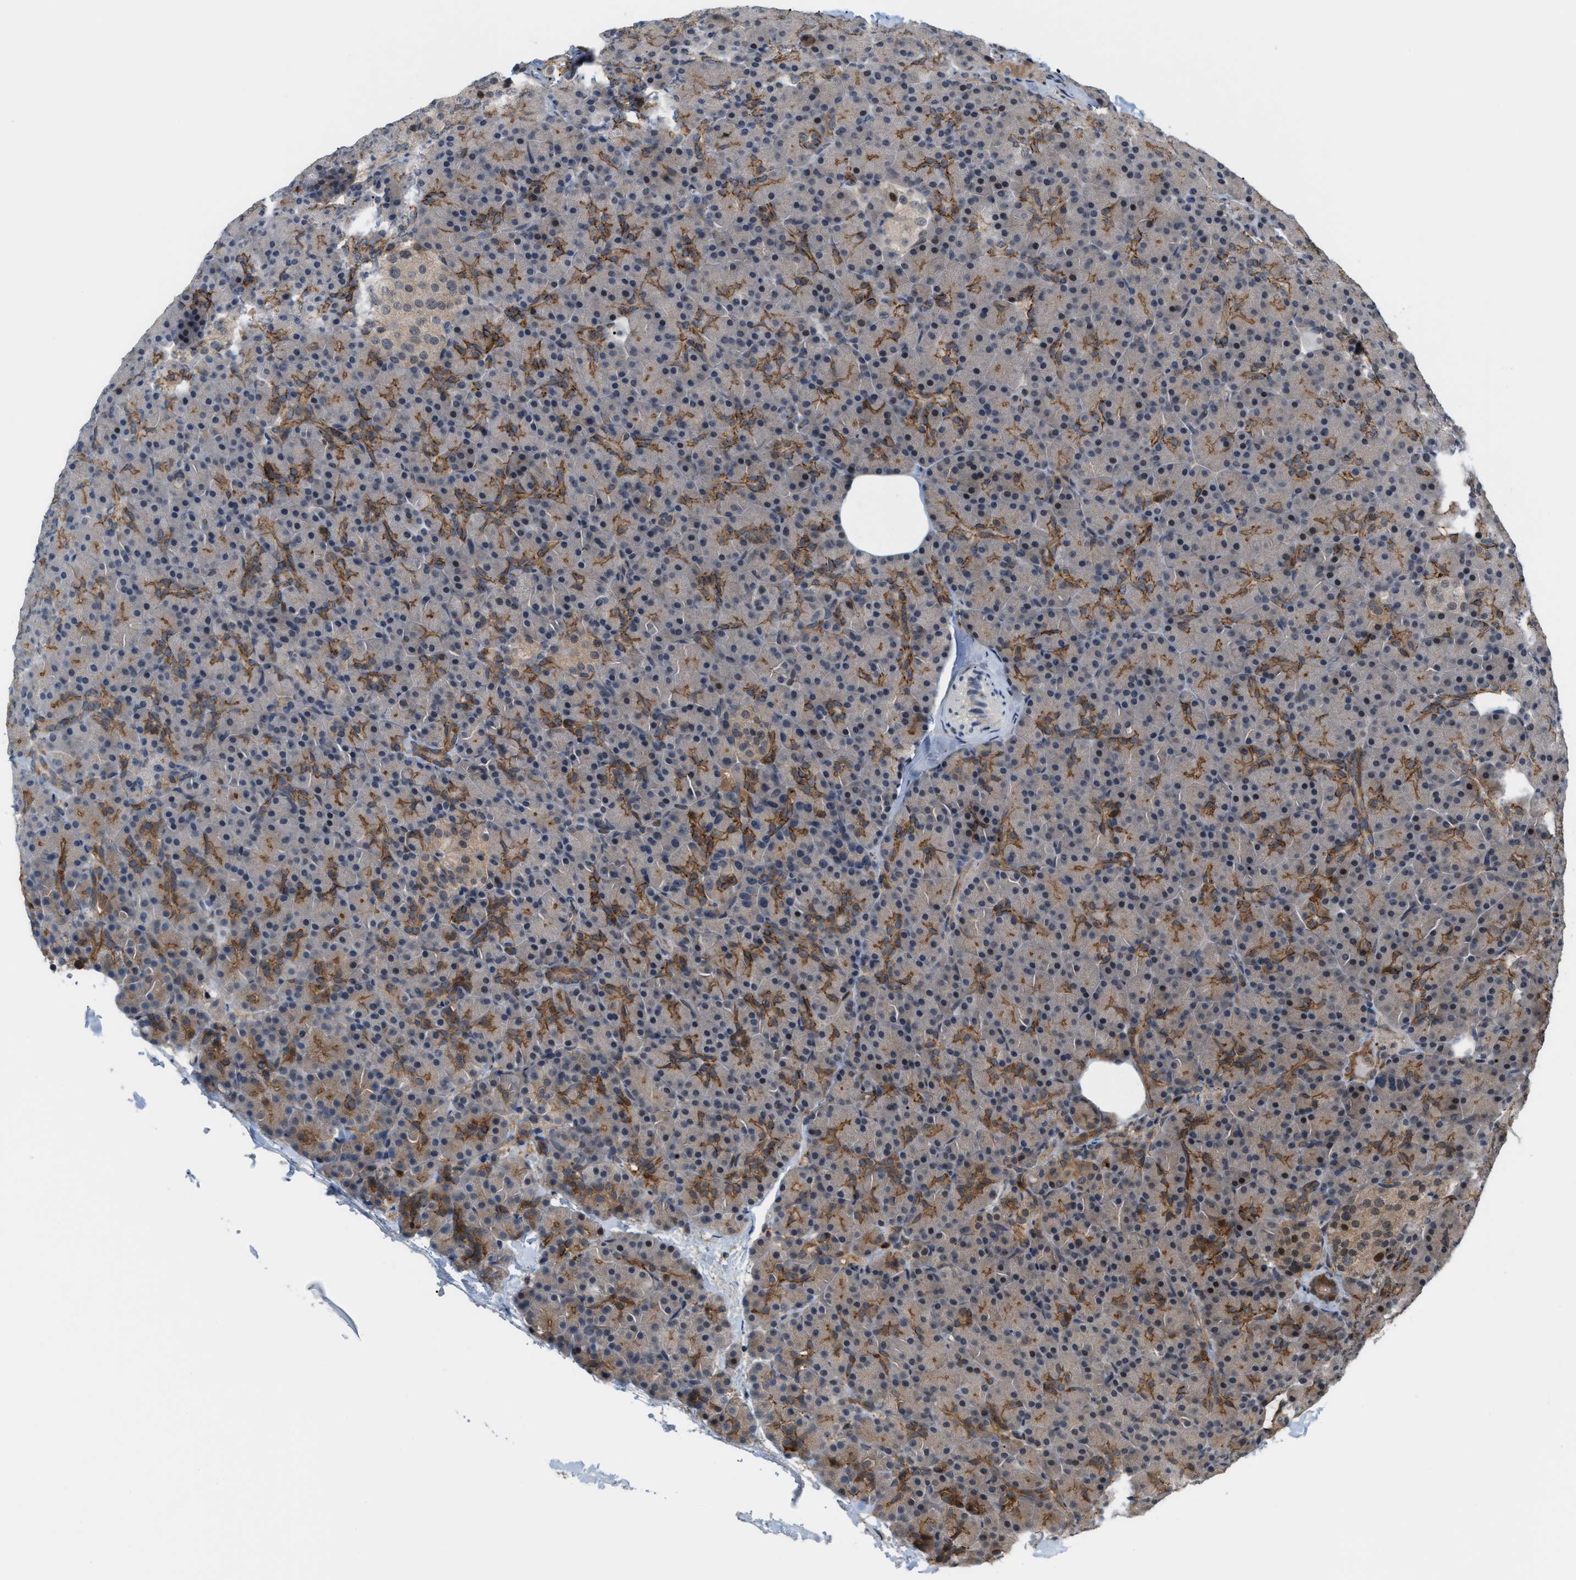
{"staining": {"intensity": "moderate", "quantity": "25%-75%", "location": "cytoplasmic/membranous"}, "tissue": "pancreas", "cell_type": "Exocrine glandular cells", "image_type": "normal", "snomed": [{"axis": "morphology", "description": "Normal tissue, NOS"}, {"axis": "topography", "description": "Pancreas"}], "caption": "Immunohistochemical staining of normal human pancreas demonstrates medium levels of moderate cytoplasmic/membranous expression in about 25%-75% of exocrine glandular cells. The staining was performed using DAB (3,3'-diaminobenzidine), with brown indicating positive protein expression. Nuclei are stained blue with hematoxylin.", "gene": "RFFL", "patient": {"sex": "female", "age": 43}}